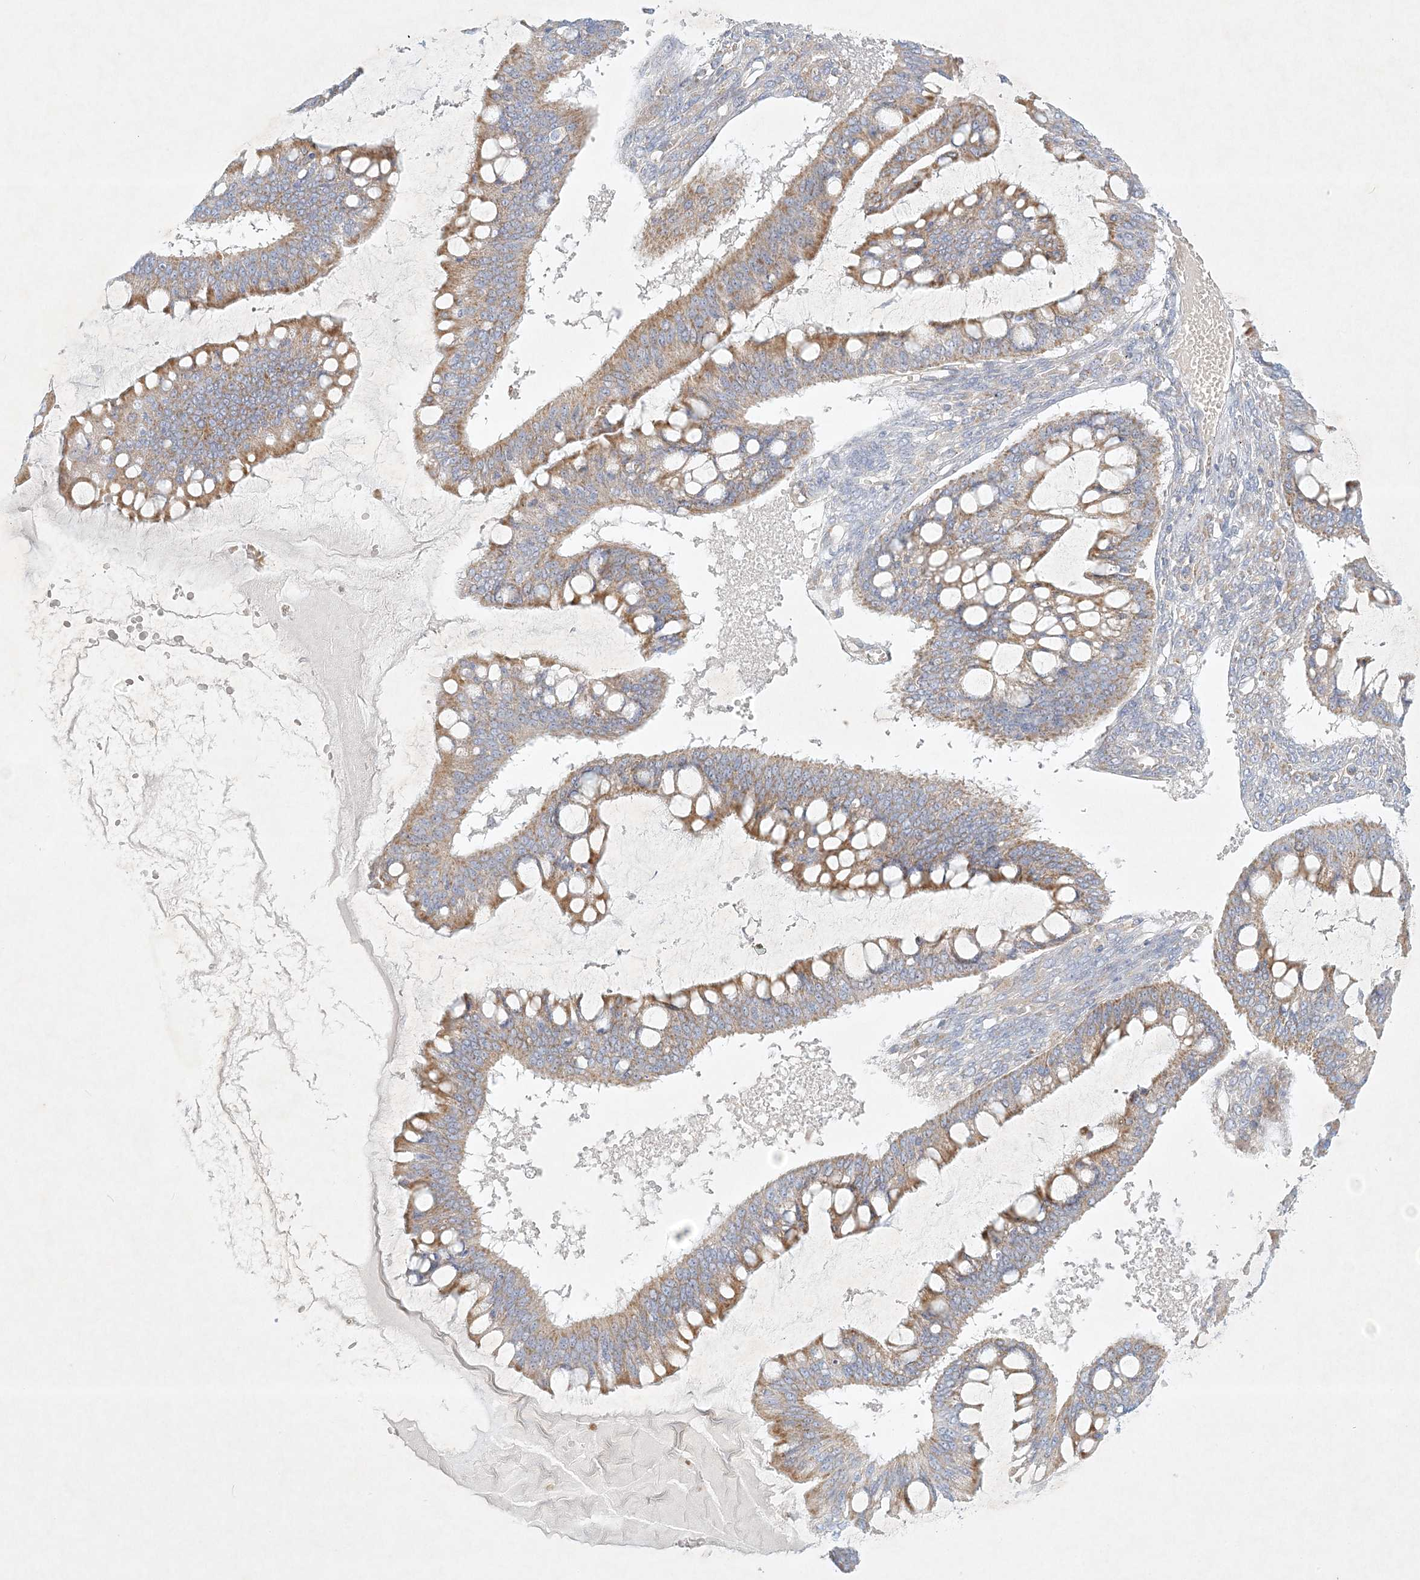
{"staining": {"intensity": "moderate", "quantity": ">75%", "location": "cytoplasmic/membranous"}, "tissue": "ovarian cancer", "cell_type": "Tumor cells", "image_type": "cancer", "snomed": [{"axis": "morphology", "description": "Cystadenocarcinoma, mucinous, NOS"}, {"axis": "topography", "description": "Ovary"}], "caption": "Protein expression by immunohistochemistry (IHC) exhibits moderate cytoplasmic/membranous expression in about >75% of tumor cells in ovarian mucinous cystadenocarcinoma. (IHC, brightfield microscopy, high magnification).", "gene": "STK11IP", "patient": {"sex": "female", "age": 73}}